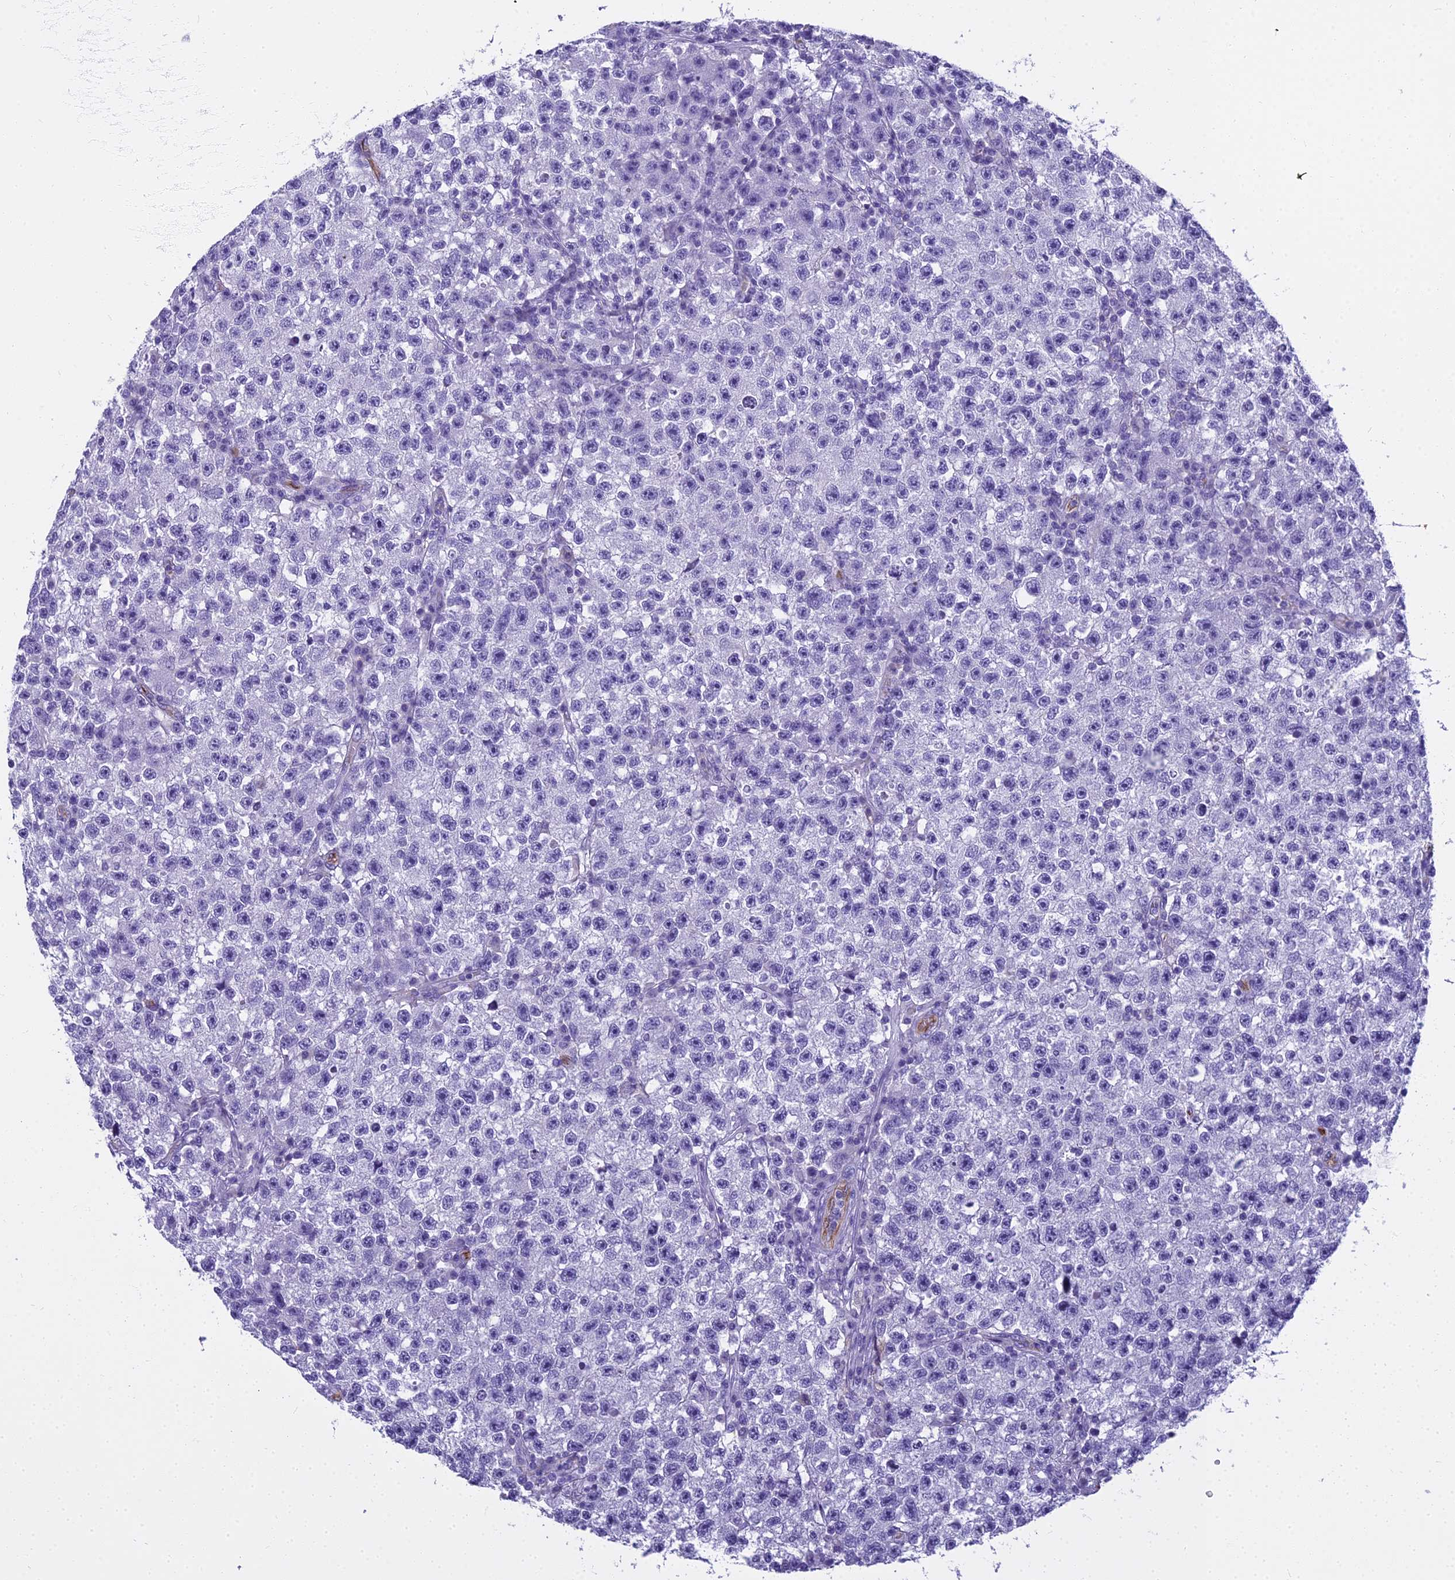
{"staining": {"intensity": "negative", "quantity": "none", "location": "none"}, "tissue": "testis cancer", "cell_type": "Tumor cells", "image_type": "cancer", "snomed": [{"axis": "morphology", "description": "Seminoma, NOS"}, {"axis": "topography", "description": "Testis"}], "caption": "This is a micrograph of IHC staining of seminoma (testis), which shows no positivity in tumor cells.", "gene": "NINJ1", "patient": {"sex": "male", "age": 22}}